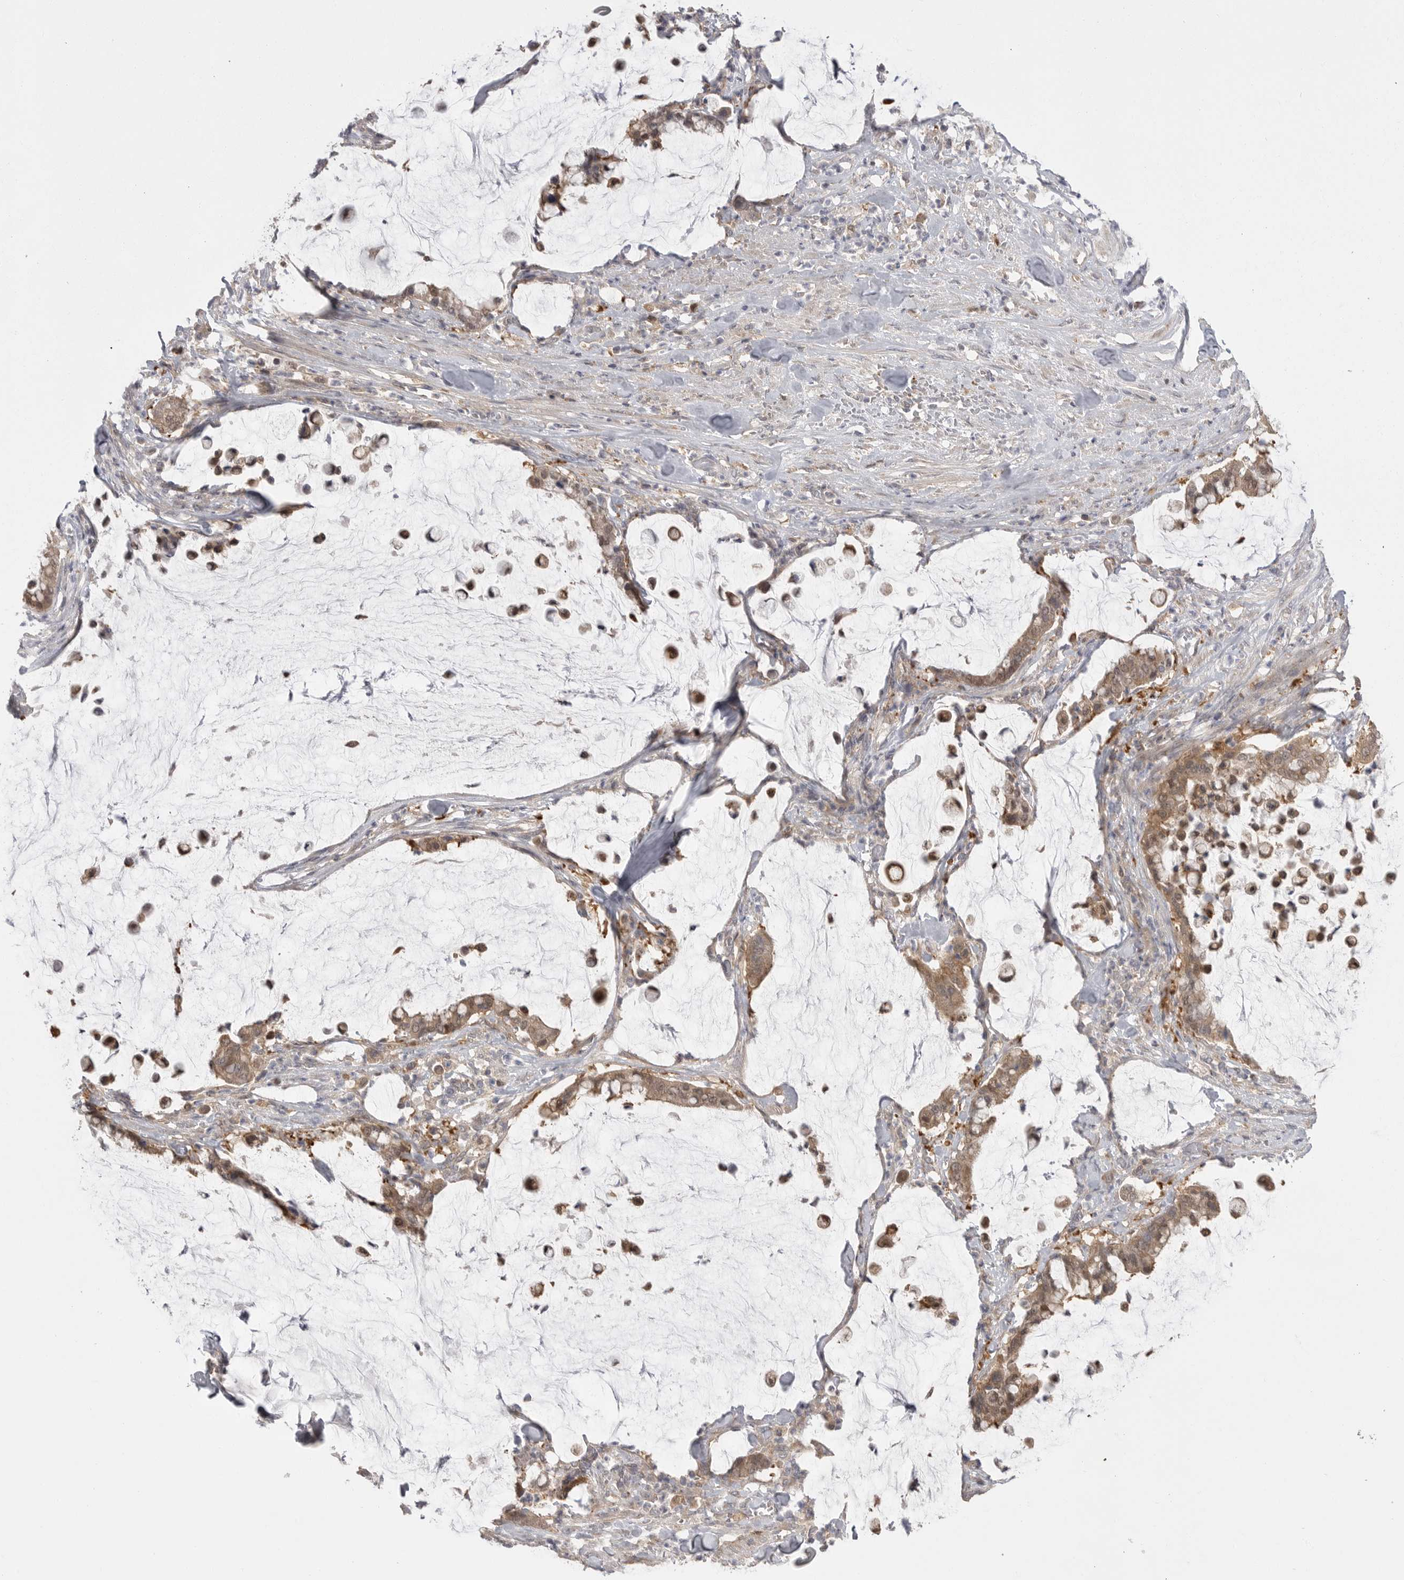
{"staining": {"intensity": "moderate", "quantity": ">75%", "location": "cytoplasmic/membranous"}, "tissue": "pancreatic cancer", "cell_type": "Tumor cells", "image_type": "cancer", "snomed": [{"axis": "morphology", "description": "Adenocarcinoma, NOS"}, {"axis": "topography", "description": "Pancreas"}], "caption": "Brown immunohistochemical staining in adenocarcinoma (pancreatic) exhibits moderate cytoplasmic/membranous positivity in approximately >75% of tumor cells. (DAB (3,3'-diaminobenzidine) IHC with brightfield microscopy, high magnification).", "gene": "KYAT3", "patient": {"sex": "male", "age": 41}}